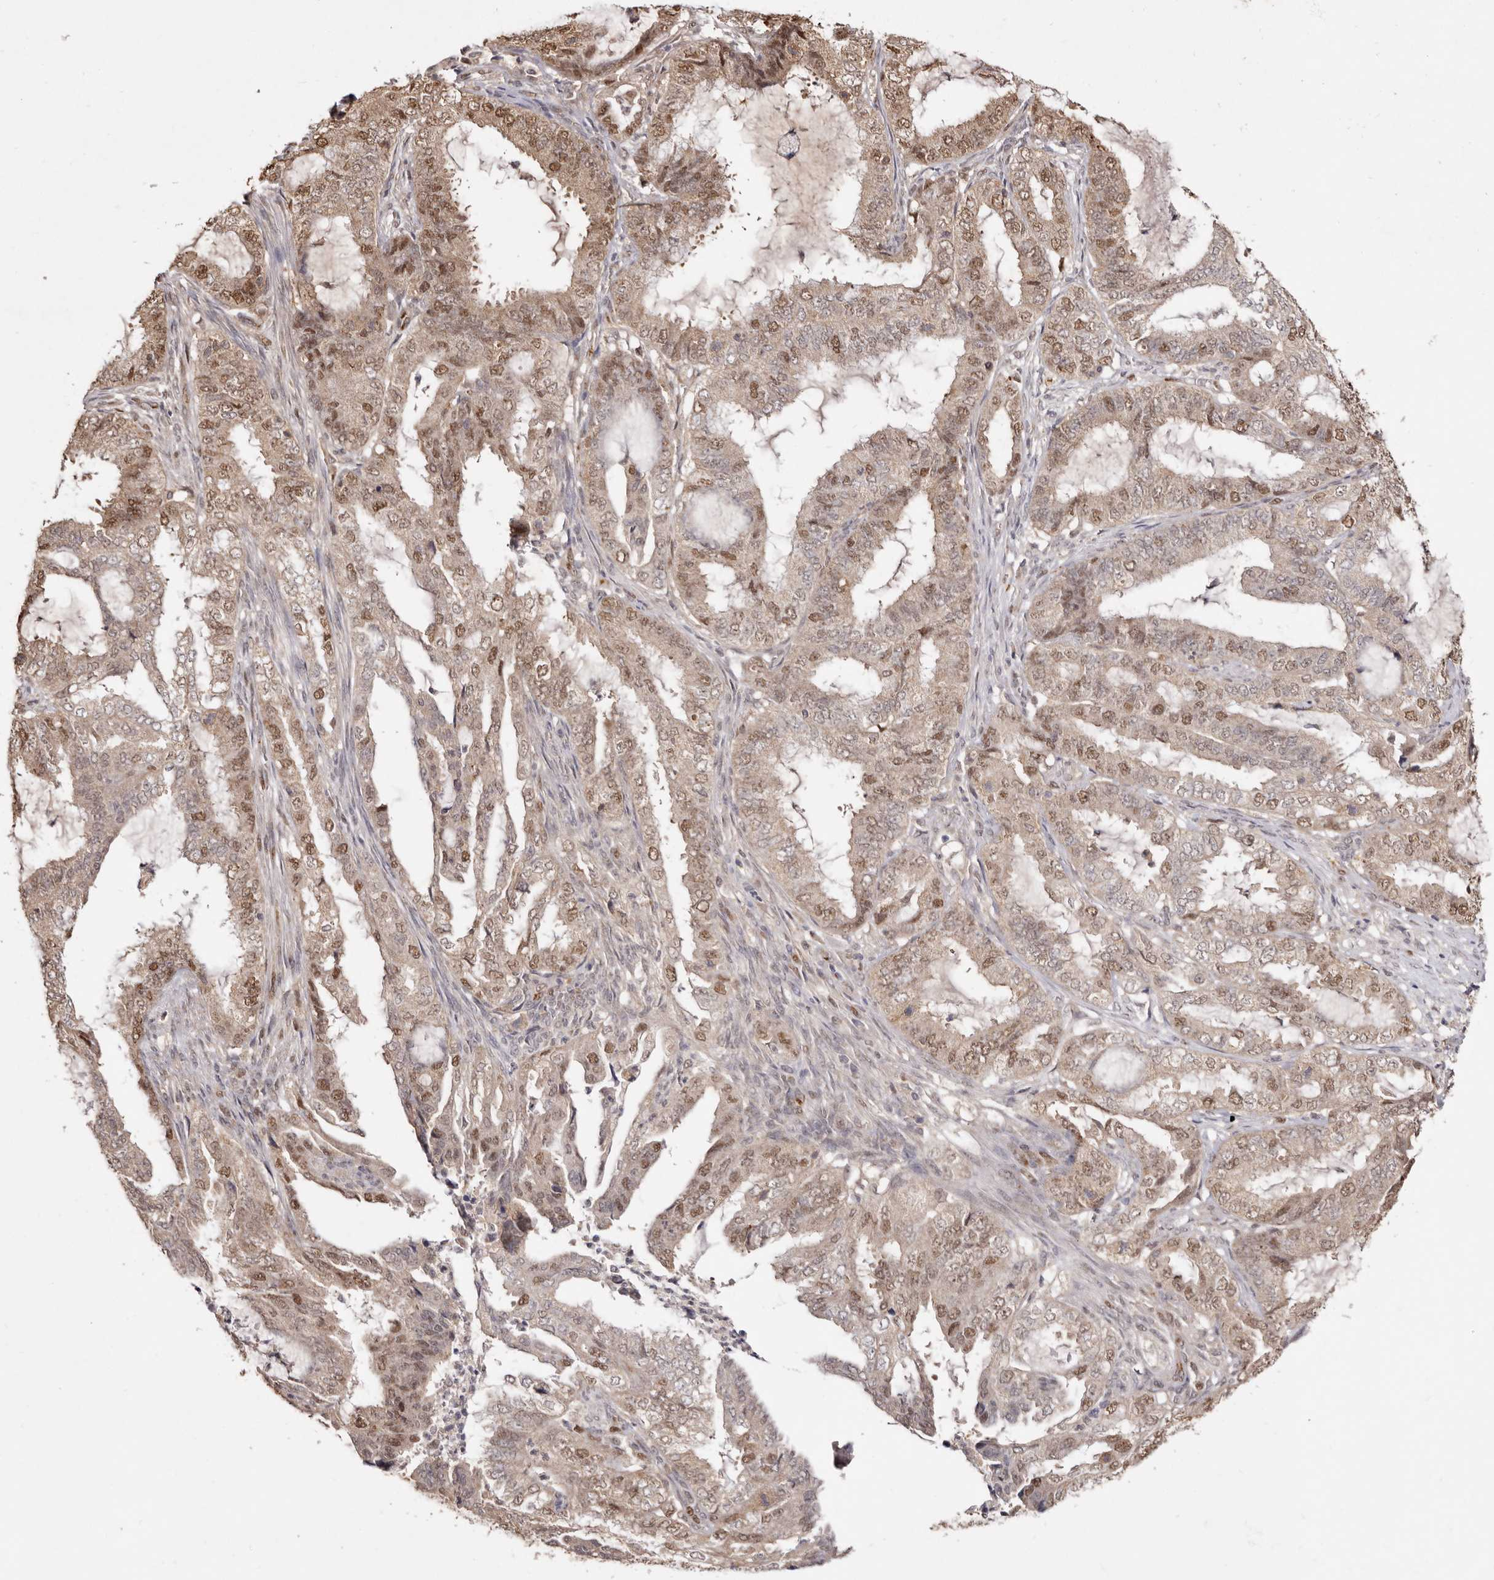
{"staining": {"intensity": "moderate", "quantity": ">75%", "location": "nuclear"}, "tissue": "endometrial cancer", "cell_type": "Tumor cells", "image_type": "cancer", "snomed": [{"axis": "morphology", "description": "Adenocarcinoma, NOS"}, {"axis": "topography", "description": "Endometrium"}], "caption": "Protein analysis of adenocarcinoma (endometrial) tissue exhibits moderate nuclear staining in approximately >75% of tumor cells. (DAB = brown stain, brightfield microscopy at high magnification).", "gene": "NOTCH1", "patient": {"sex": "female", "age": 51}}